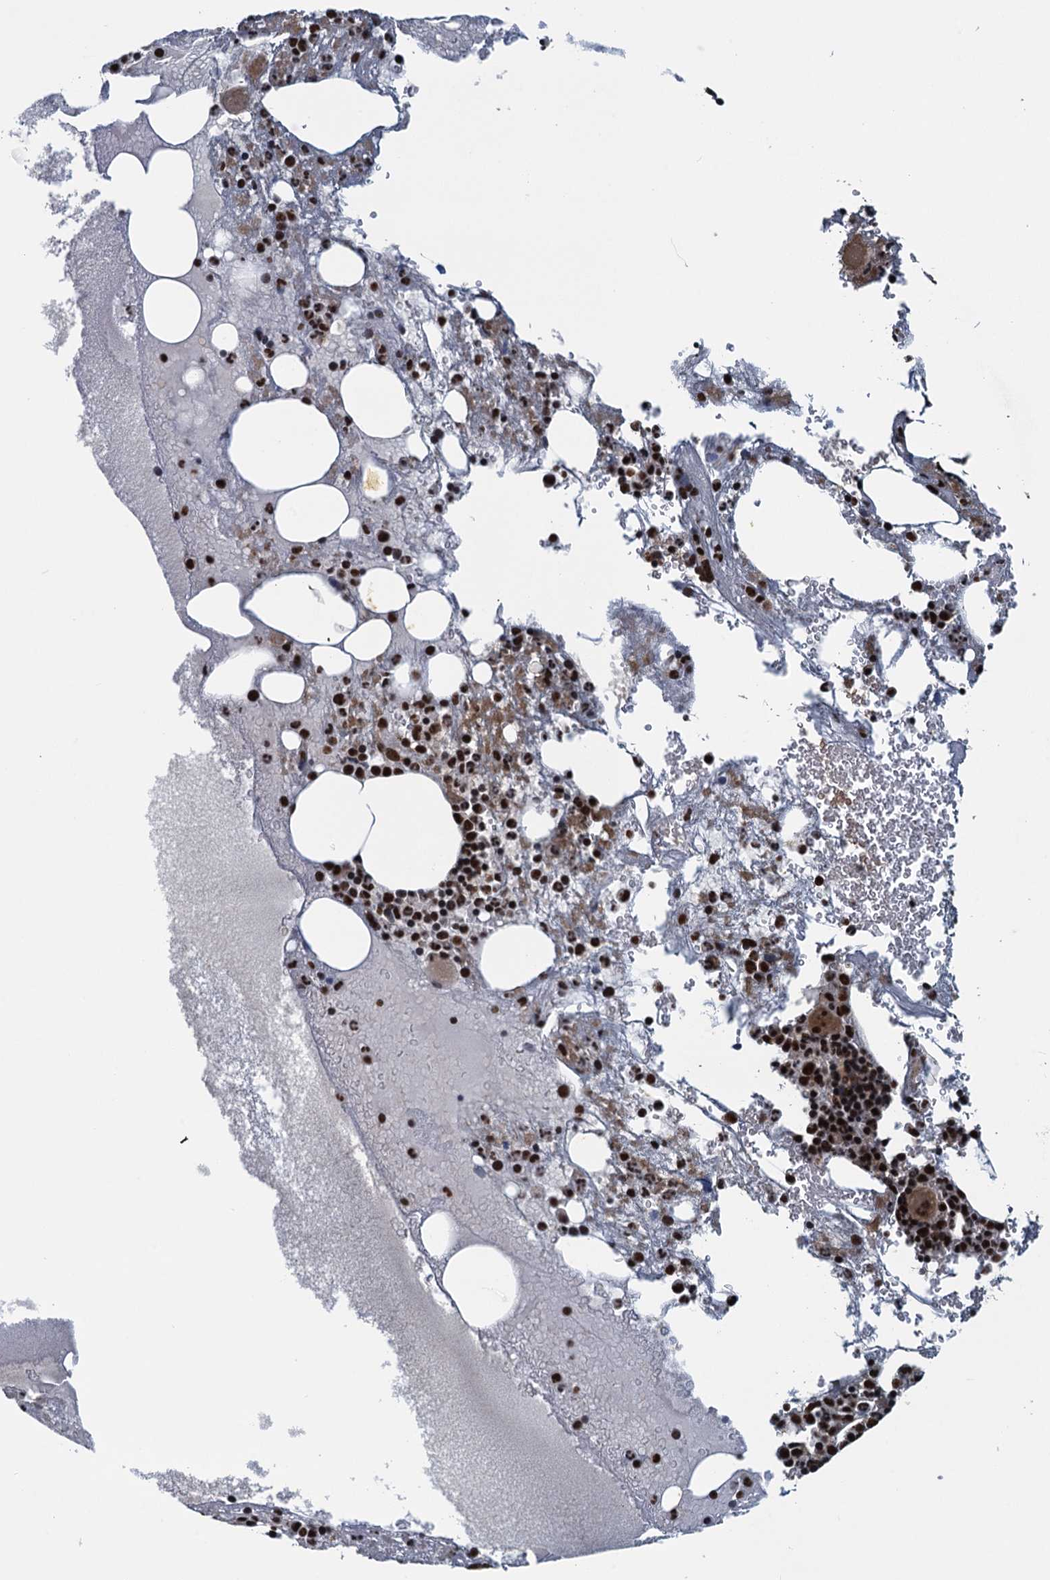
{"staining": {"intensity": "strong", "quantity": ">75%", "location": "nuclear"}, "tissue": "bone marrow", "cell_type": "Hematopoietic cells", "image_type": "normal", "snomed": [{"axis": "morphology", "description": "Normal tissue, NOS"}, {"axis": "topography", "description": "Bone marrow"}], "caption": "Hematopoietic cells show strong nuclear staining in about >75% of cells in benign bone marrow. The protein of interest is shown in brown color, while the nuclei are stained blue.", "gene": "ZC3H18", "patient": {"sex": "male", "age": 61}}